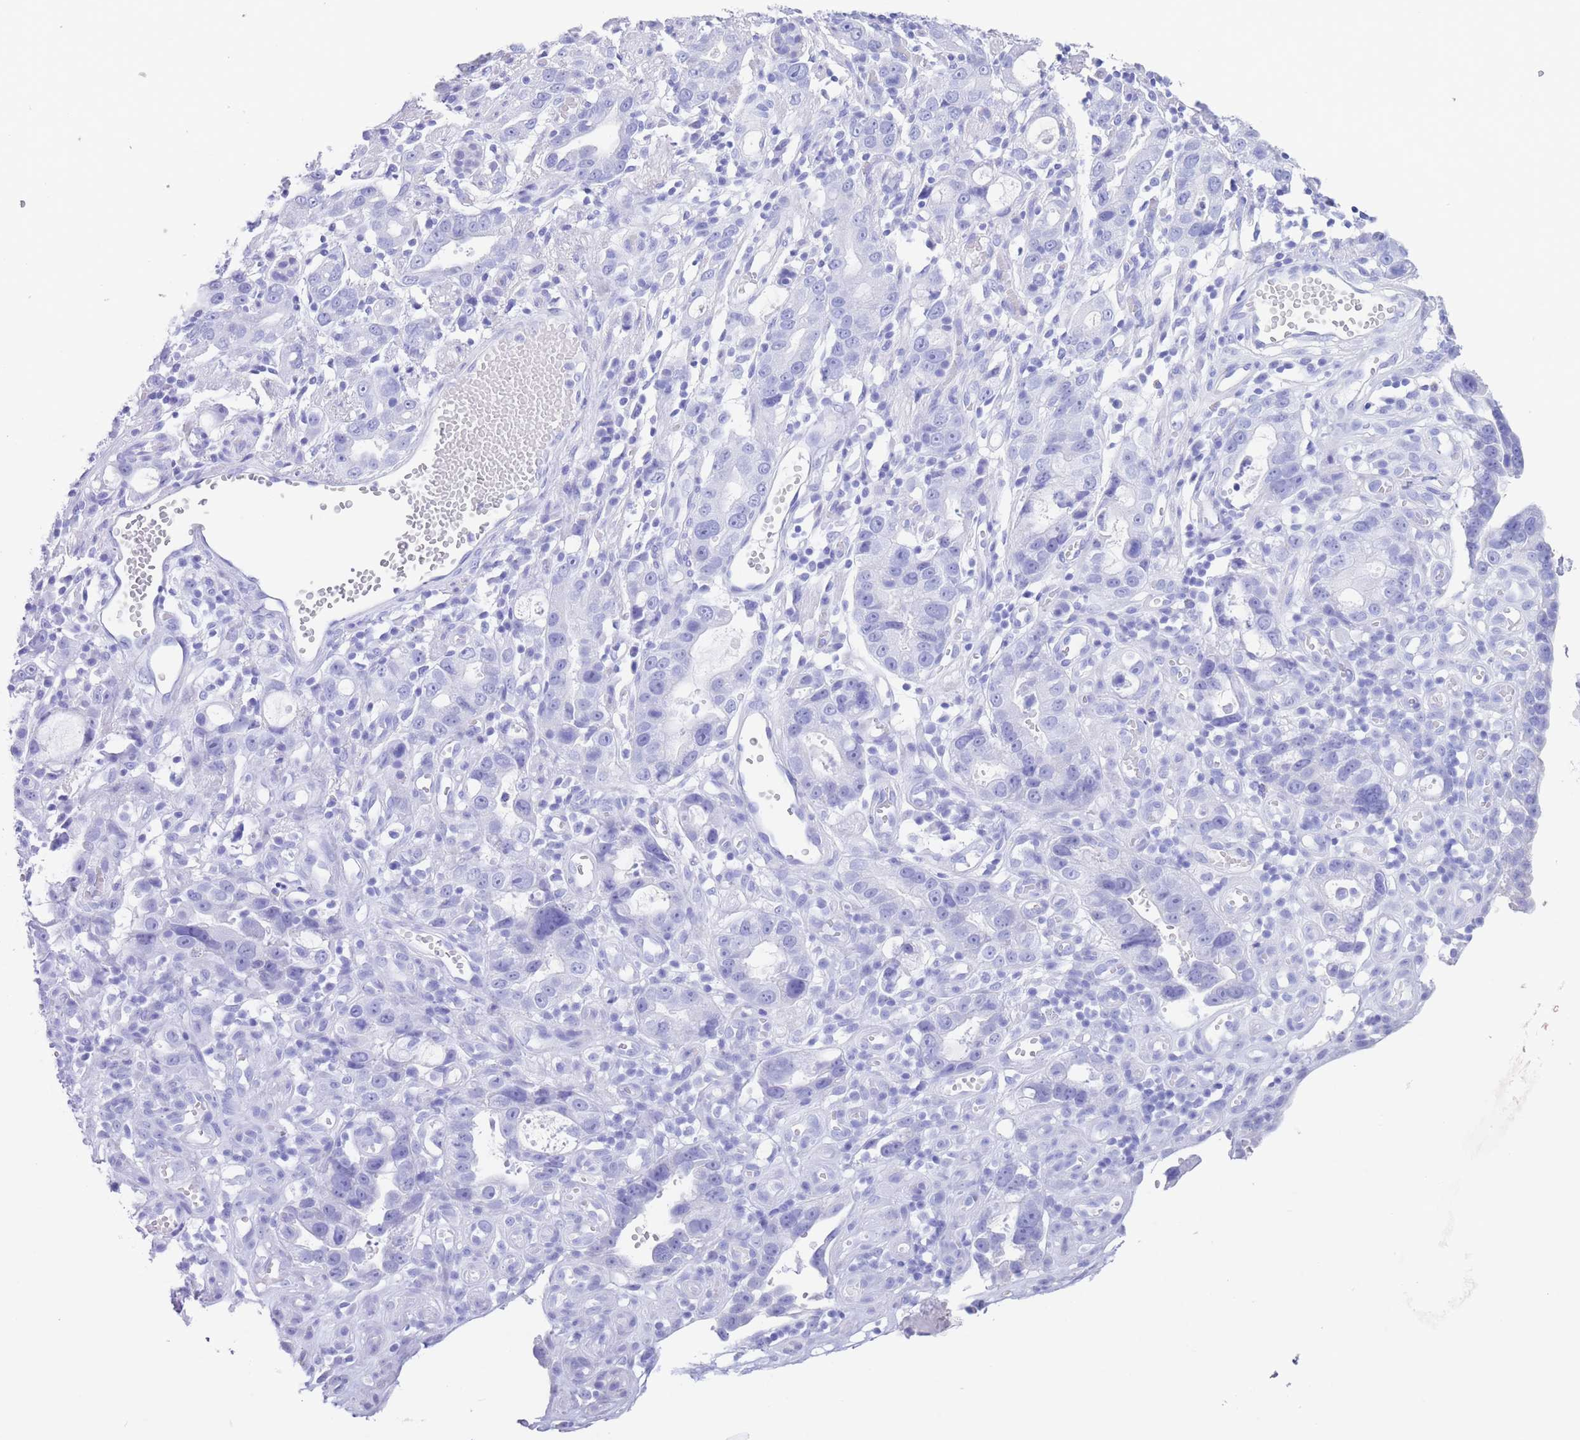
{"staining": {"intensity": "negative", "quantity": "none", "location": "none"}, "tissue": "stomach cancer", "cell_type": "Tumor cells", "image_type": "cancer", "snomed": [{"axis": "morphology", "description": "Adenocarcinoma, NOS"}, {"axis": "topography", "description": "Stomach"}], "caption": "Human adenocarcinoma (stomach) stained for a protein using IHC reveals no staining in tumor cells.", "gene": "SLCO1B3", "patient": {"sex": "male", "age": 55}}